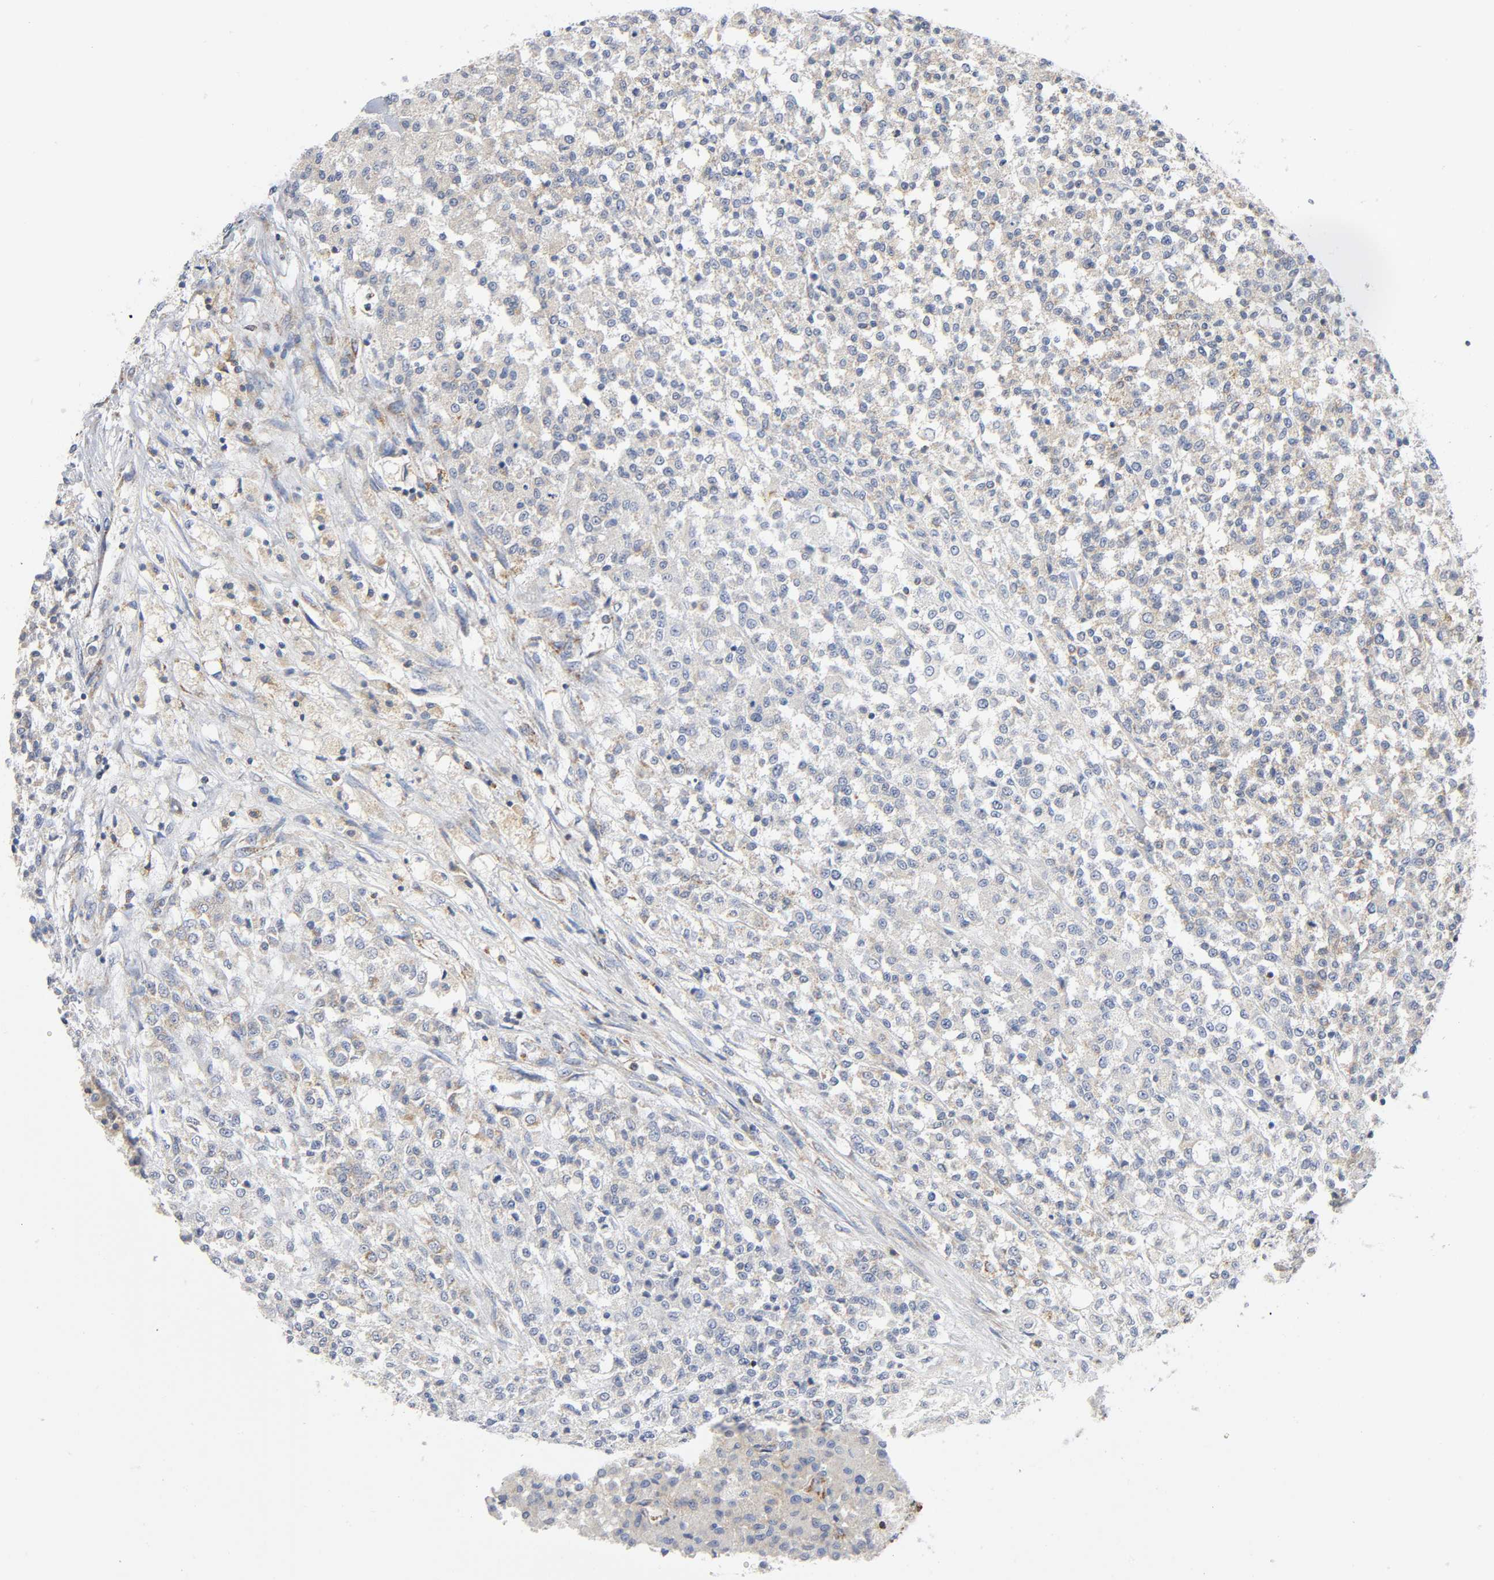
{"staining": {"intensity": "negative", "quantity": "none", "location": "none"}, "tissue": "testis cancer", "cell_type": "Tumor cells", "image_type": "cancer", "snomed": [{"axis": "morphology", "description": "Seminoma, NOS"}, {"axis": "topography", "description": "Testis"}], "caption": "The photomicrograph exhibits no significant staining in tumor cells of testis cancer. (DAB immunohistochemistry, high magnification).", "gene": "BAK1", "patient": {"sex": "male", "age": 59}}